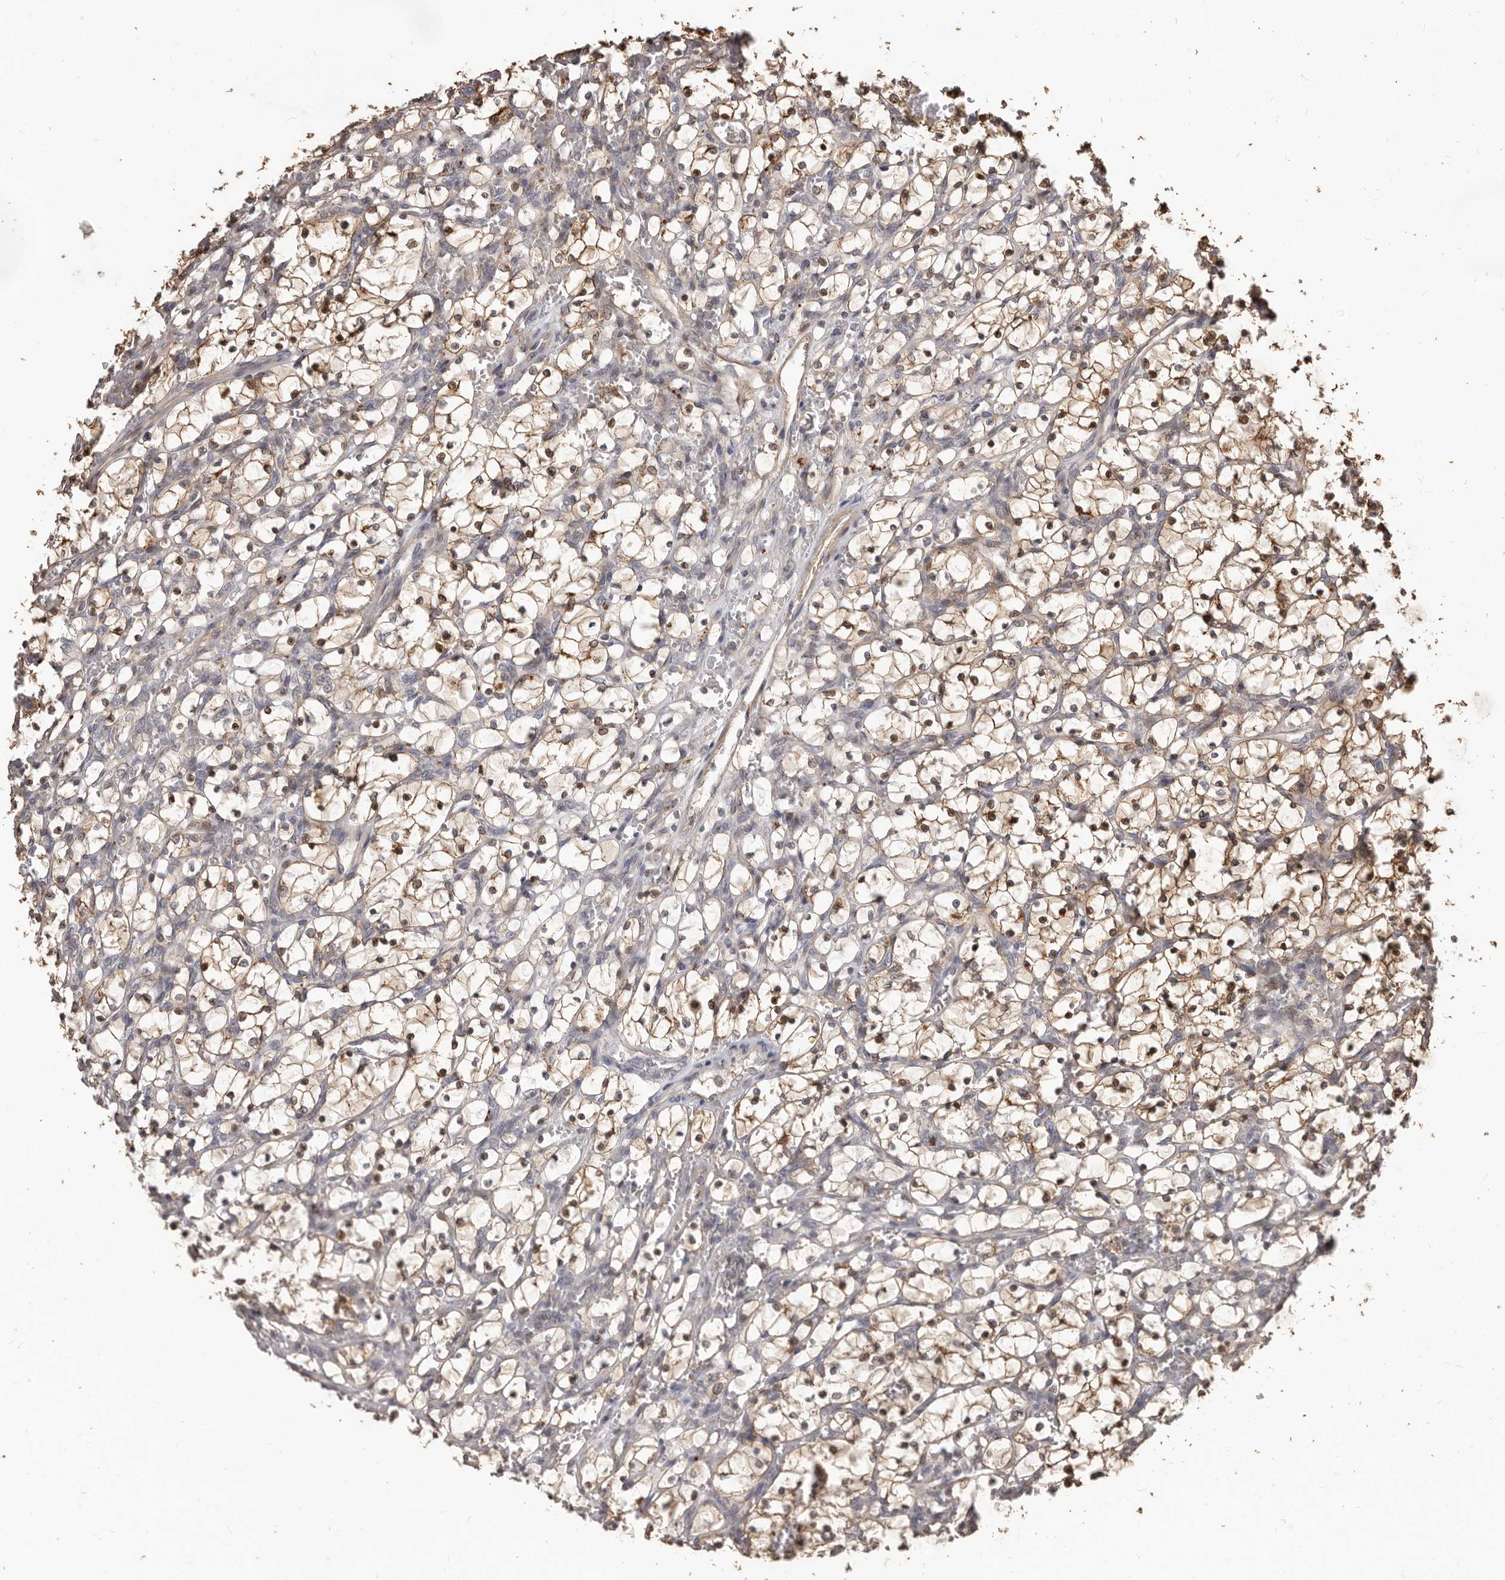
{"staining": {"intensity": "moderate", "quantity": "25%-75%", "location": "cytoplasmic/membranous,nuclear"}, "tissue": "renal cancer", "cell_type": "Tumor cells", "image_type": "cancer", "snomed": [{"axis": "morphology", "description": "Adenocarcinoma, NOS"}, {"axis": "topography", "description": "Kidney"}], "caption": "About 25%-75% of tumor cells in human renal cancer display moderate cytoplasmic/membranous and nuclear protein expression as visualized by brown immunohistochemical staining.", "gene": "MTO1", "patient": {"sex": "female", "age": 69}}